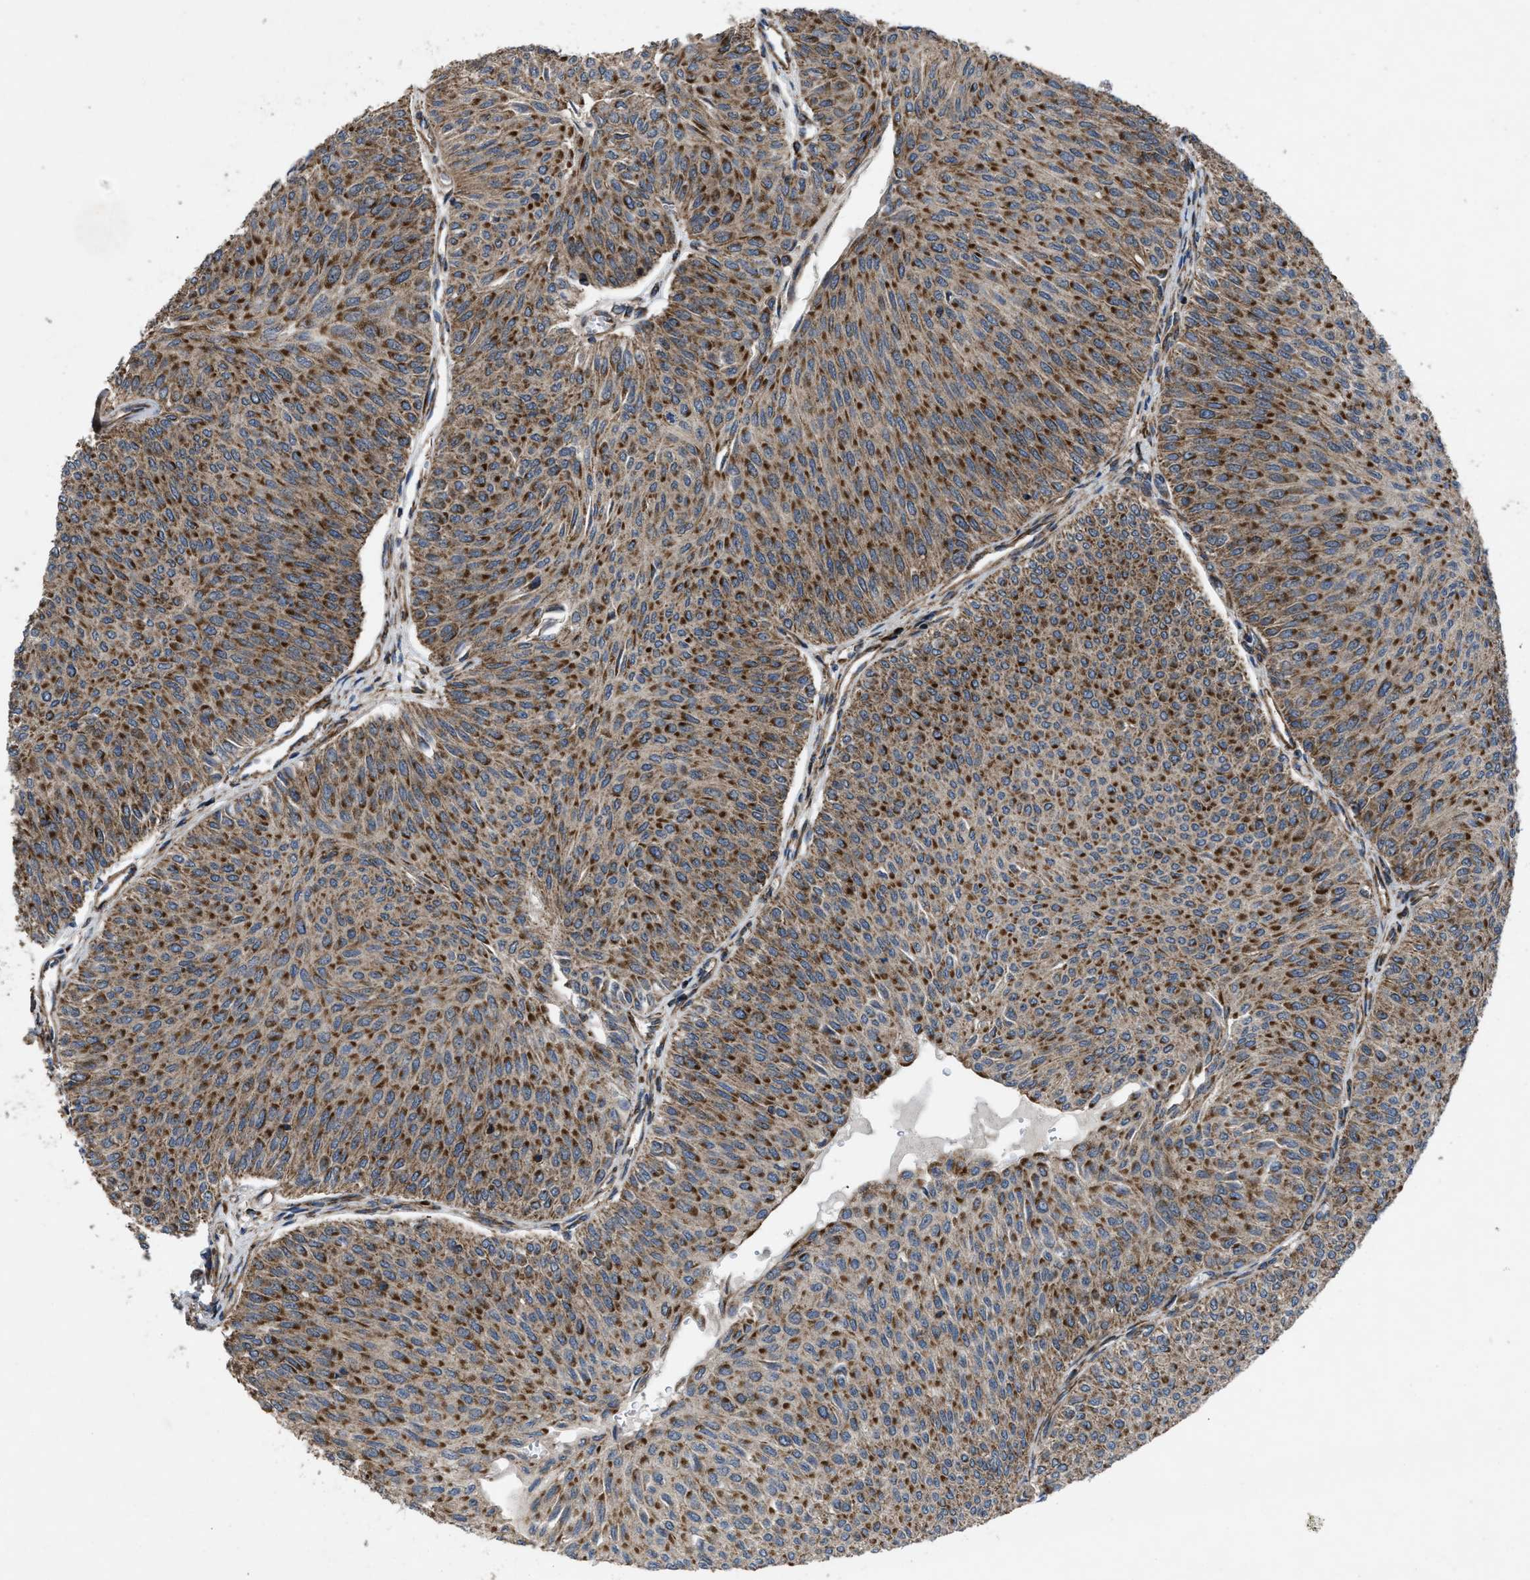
{"staining": {"intensity": "strong", "quantity": ">75%", "location": "cytoplasmic/membranous"}, "tissue": "urothelial cancer", "cell_type": "Tumor cells", "image_type": "cancer", "snomed": [{"axis": "morphology", "description": "Urothelial carcinoma, Low grade"}, {"axis": "topography", "description": "Urinary bladder"}], "caption": "Immunohistochemistry (IHC) photomicrograph of neoplastic tissue: human urothelial cancer stained using IHC demonstrates high levels of strong protein expression localized specifically in the cytoplasmic/membranous of tumor cells, appearing as a cytoplasmic/membranous brown color.", "gene": "PER3", "patient": {"sex": "male", "age": 78}}